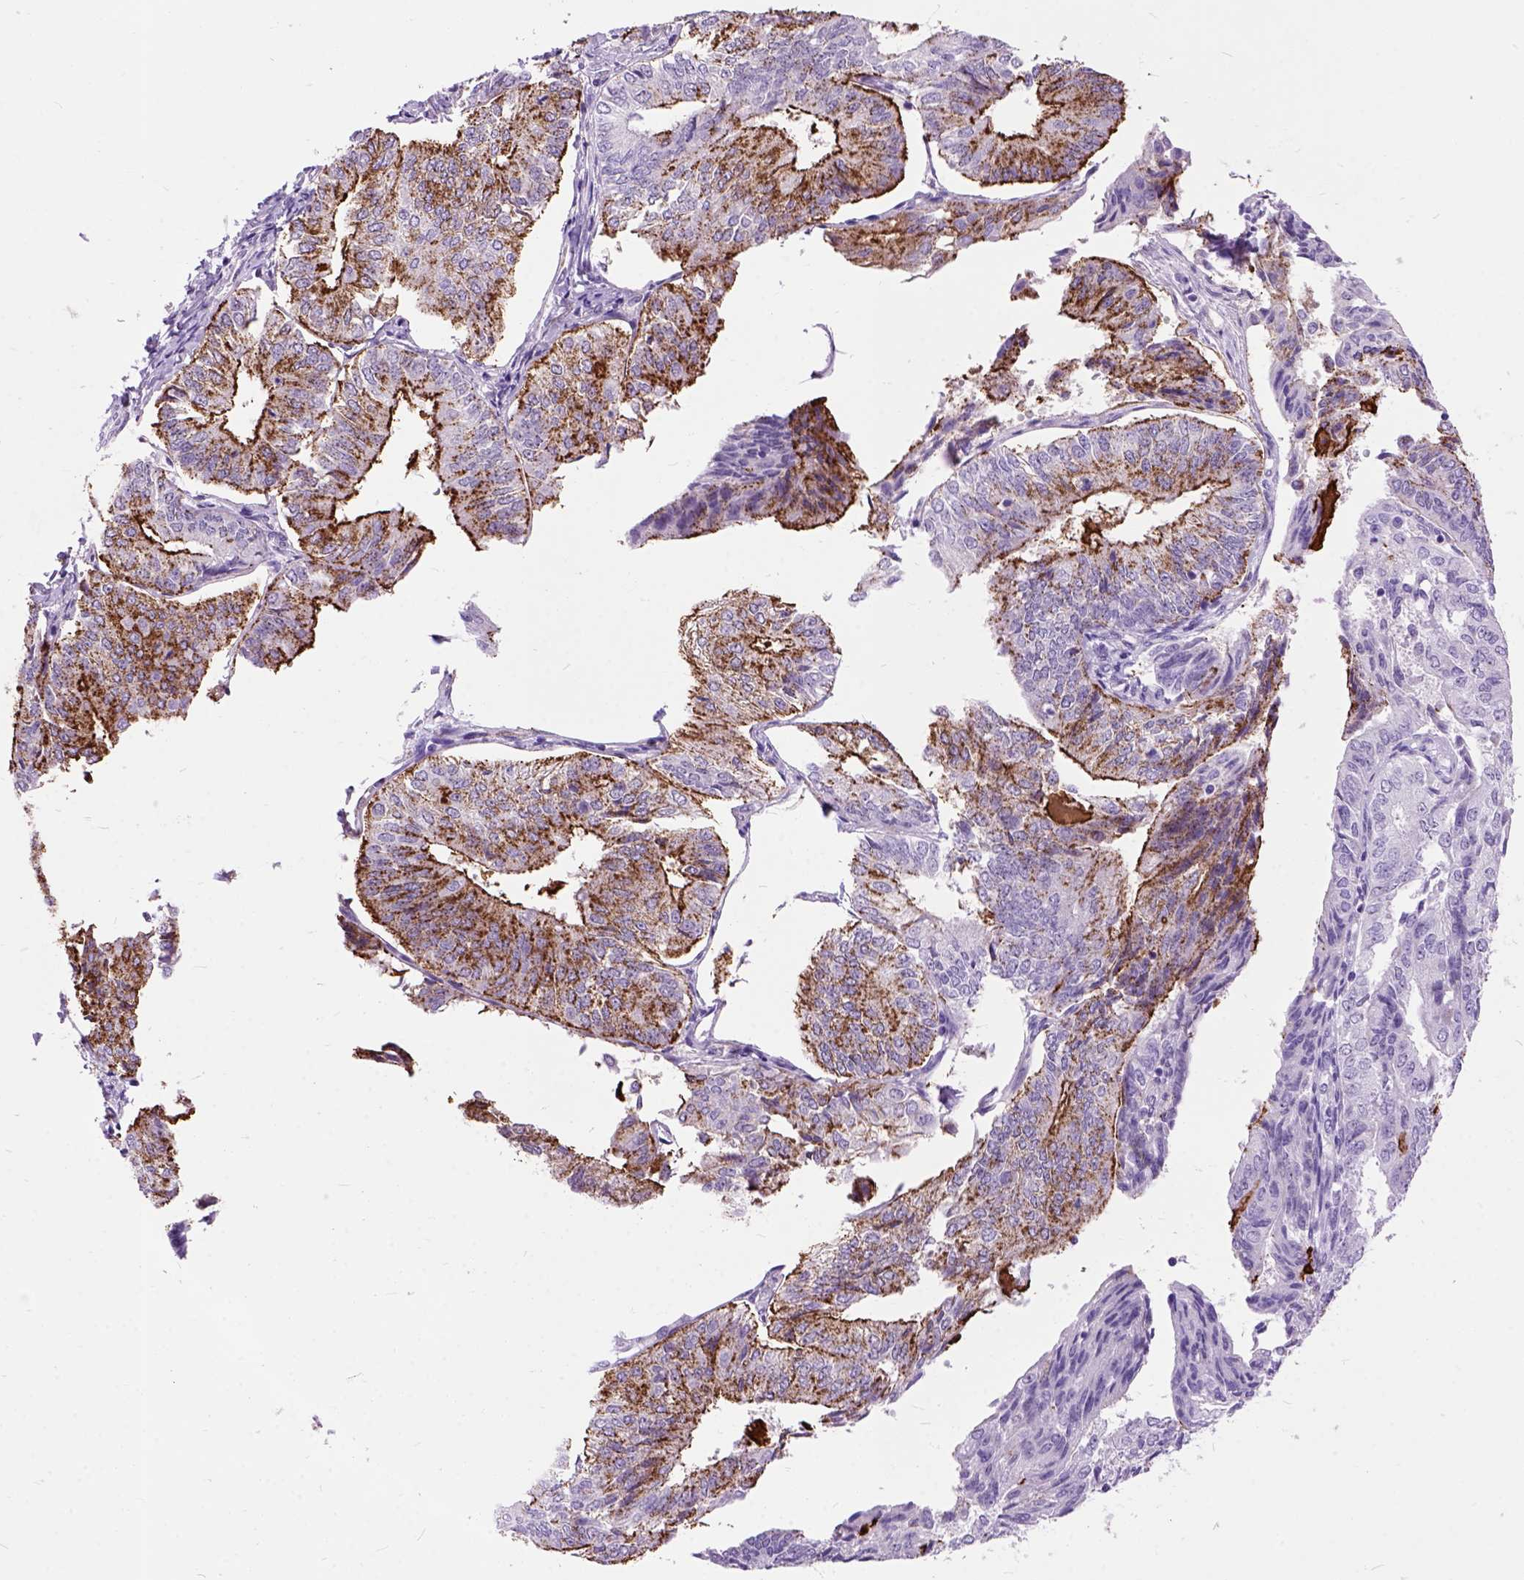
{"staining": {"intensity": "strong", "quantity": "25%-75%", "location": "cytoplasmic/membranous"}, "tissue": "endometrial cancer", "cell_type": "Tumor cells", "image_type": "cancer", "snomed": [{"axis": "morphology", "description": "Adenocarcinoma, NOS"}, {"axis": "topography", "description": "Endometrium"}], "caption": "This photomicrograph displays immunohistochemistry (IHC) staining of human adenocarcinoma (endometrial), with high strong cytoplasmic/membranous expression in about 25%-75% of tumor cells.", "gene": "MAPT", "patient": {"sex": "female", "age": 58}}